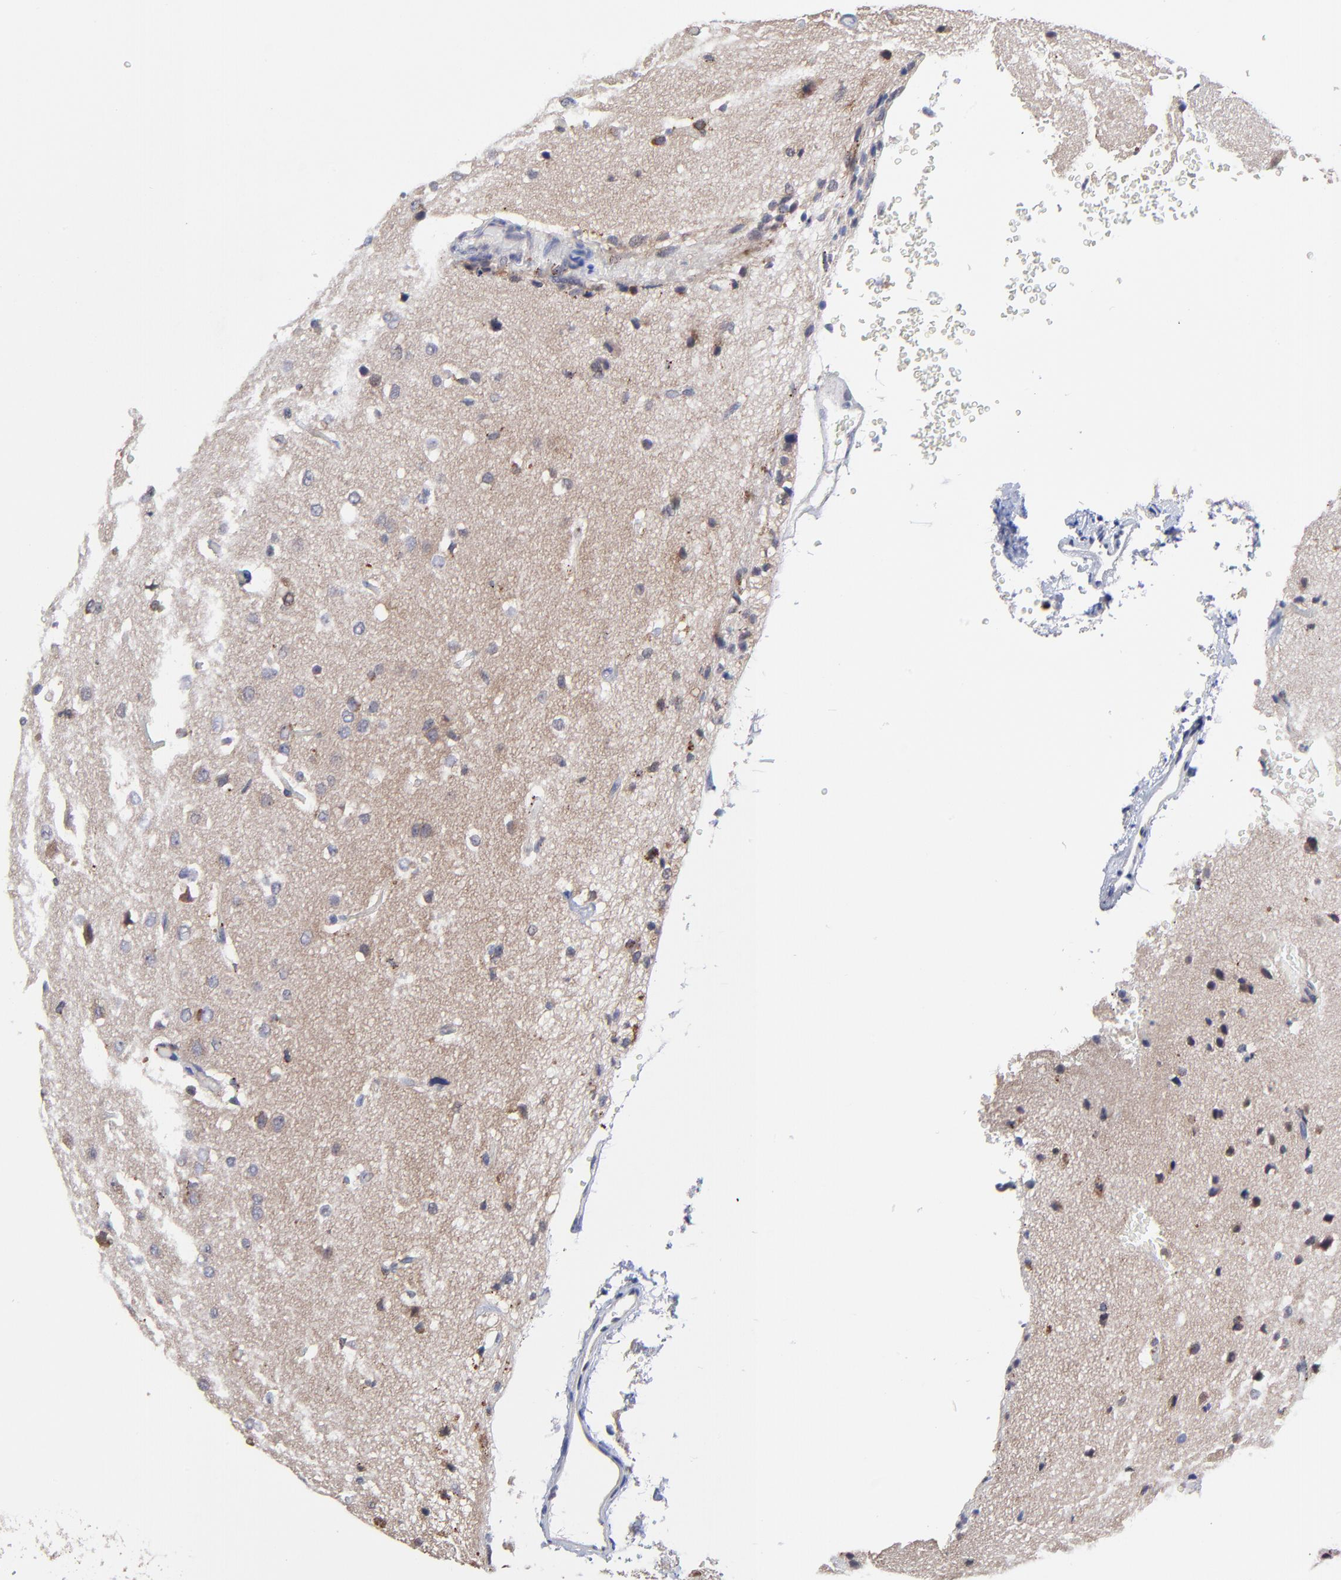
{"staining": {"intensity": "weak", "quantity": "25%-75%", "location": "cytoplasmic/membranous"}, "tissue": "glioma", "cell_type": "Tumor cells", "image_type": "cancer", "snomed": [{"axis": "morphology", "description": "Glioma, malignant, High grade"}, {"axis": "topography", "description": "Brain"}], "caption": "Immunohistochemistry (IHC) of glioma reveals low levels of weak cytoplasmic/membranous expression in approximately 25%-75% of tumor cells.", "gene": "PDE4B", "patient": {"sex": "male", "age": 68}}